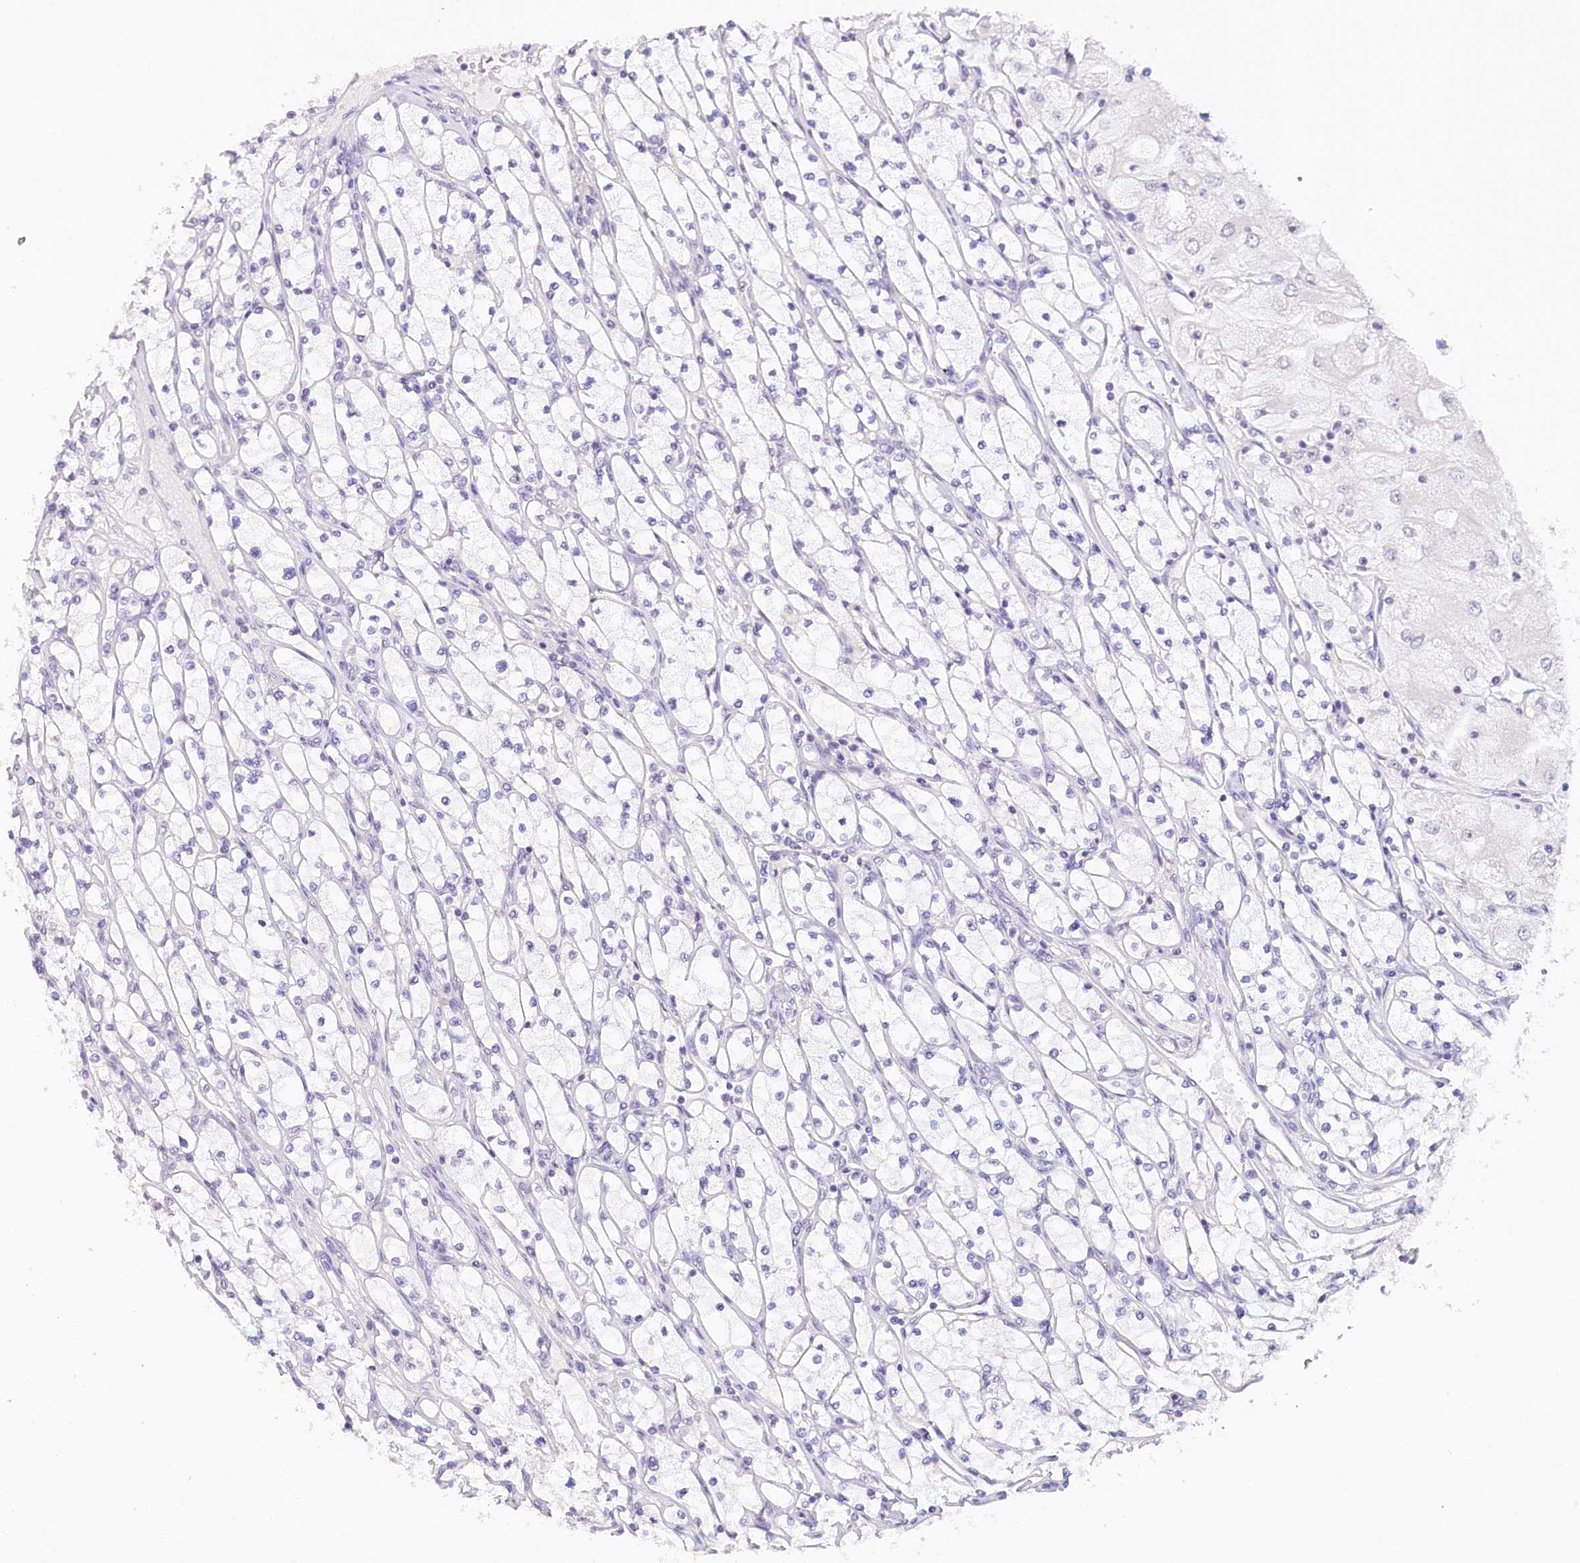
{"staining": {"intensity": "negative", "quantity": "none", "location": "none"}, "tissue": "renal cancer", "cell_type": "Tumor cells", "image_type": "cancer", "snomed": [{"axis": "morphology", "description": "Adenocarcinoma, NOS"}, {"axis": "topography", "description": "Kidney"}], "caption": "Immunohistochemistry (IHC) image of renal adenocarcinoma stained for a protein (brown), which demonstrates no staining in tumor cells.", "gene": "TP53", "patient": {"sex": "male", "age": 80}}